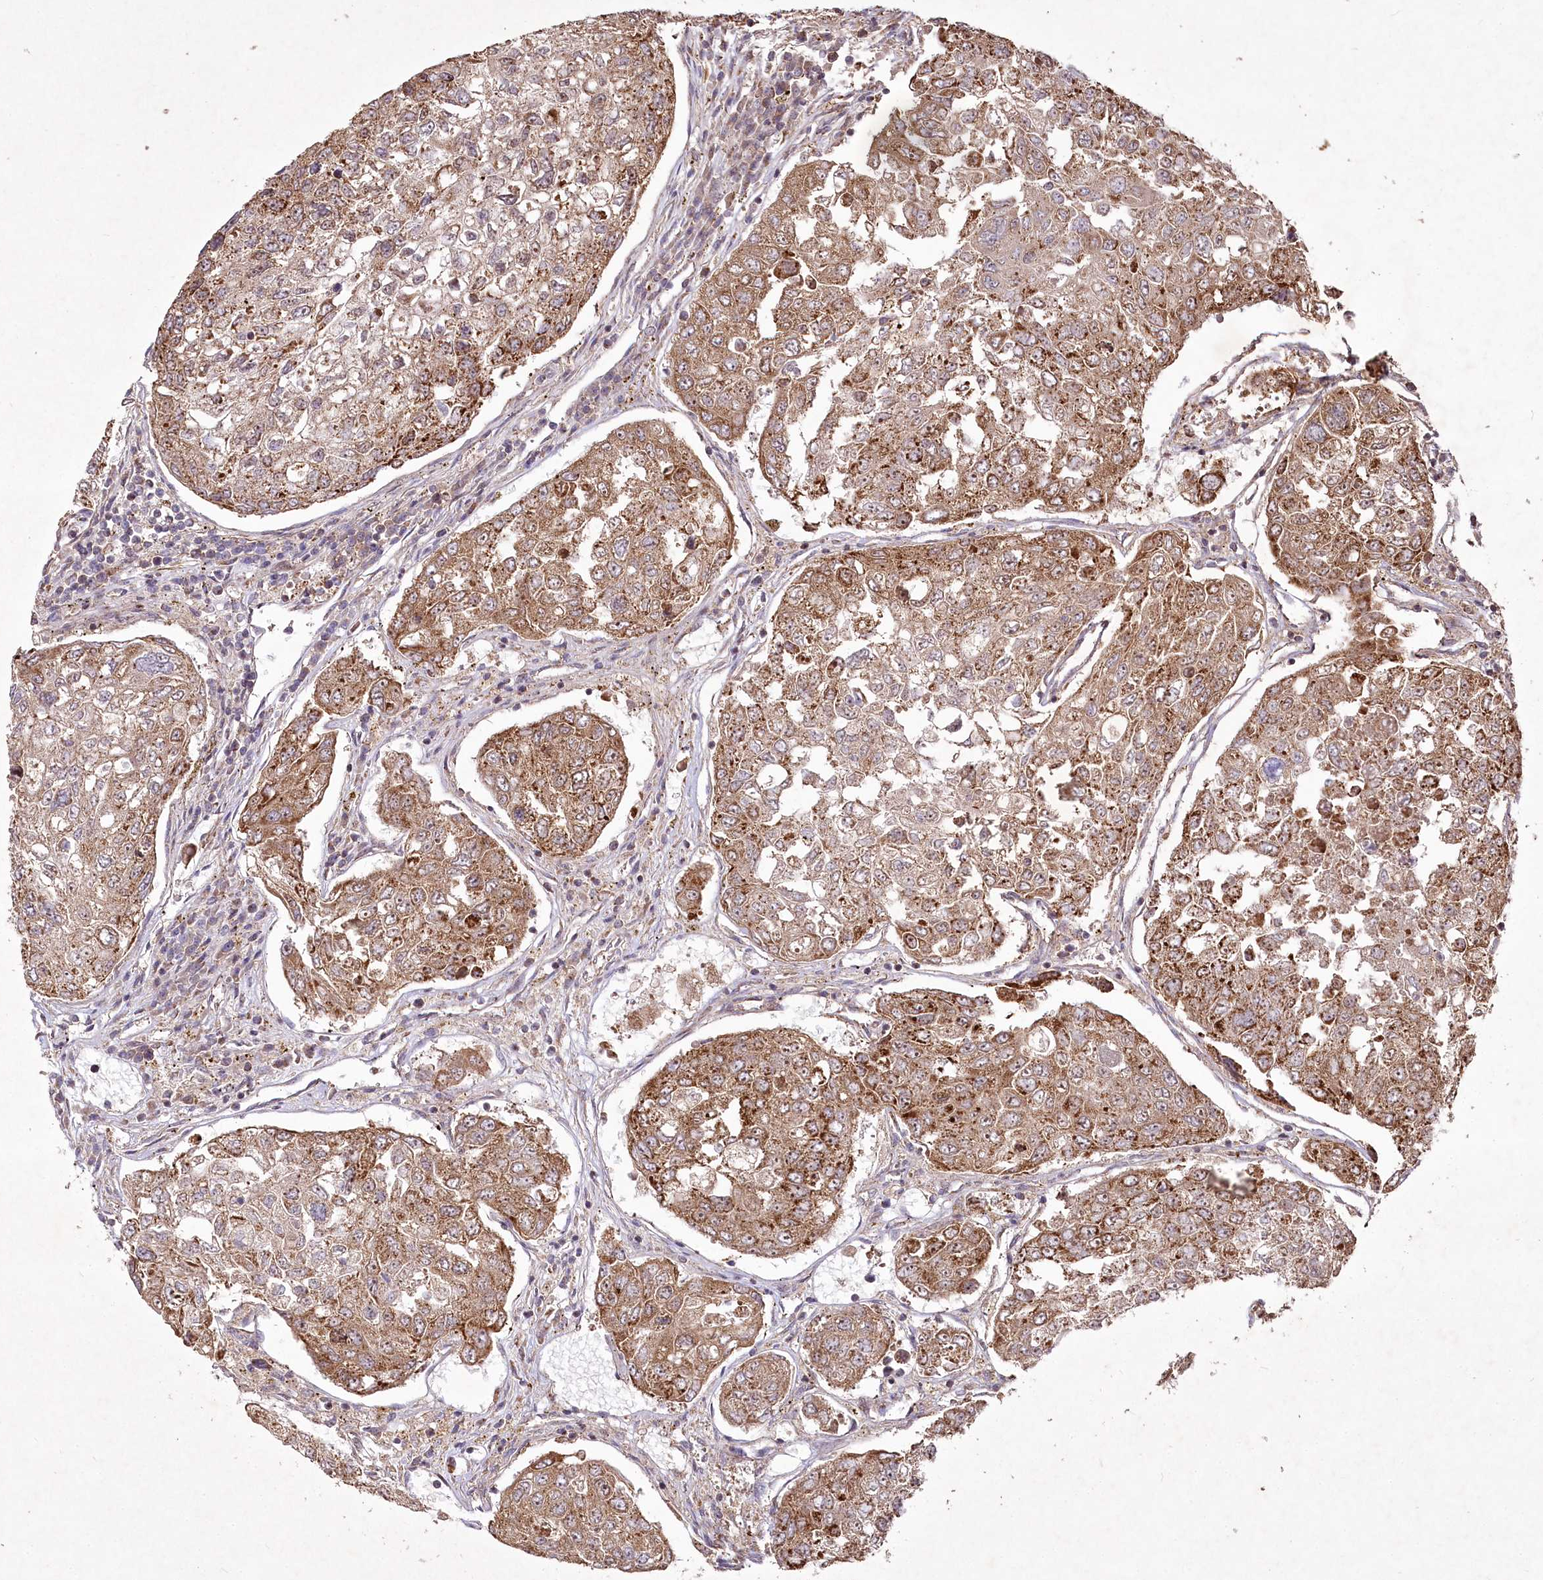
{"staining": {"intensity": "moderate", "quantity": ">75%", "location": "cytoplasmic/membranous"}, "tissue": "urothelial cancer", "cell_type": "Tumor cells", "image_type": "cancer", "snomed": [{"axis": "morphology", "description": "Urothelial carcinoma, High grade"}, {"axis": "topography", "description": "Lymph node"}, {"axis": "topography", "description": "Urinary bladder"}], "caption": "Immunohistochemical staining of human urothelial cancer shows medium levels of moderate cytoplasmic/membranous protein staining in approximately >75% of tumor cells.", "gene": "PSTK", "patient": {"sex": "male", "age": 51}}